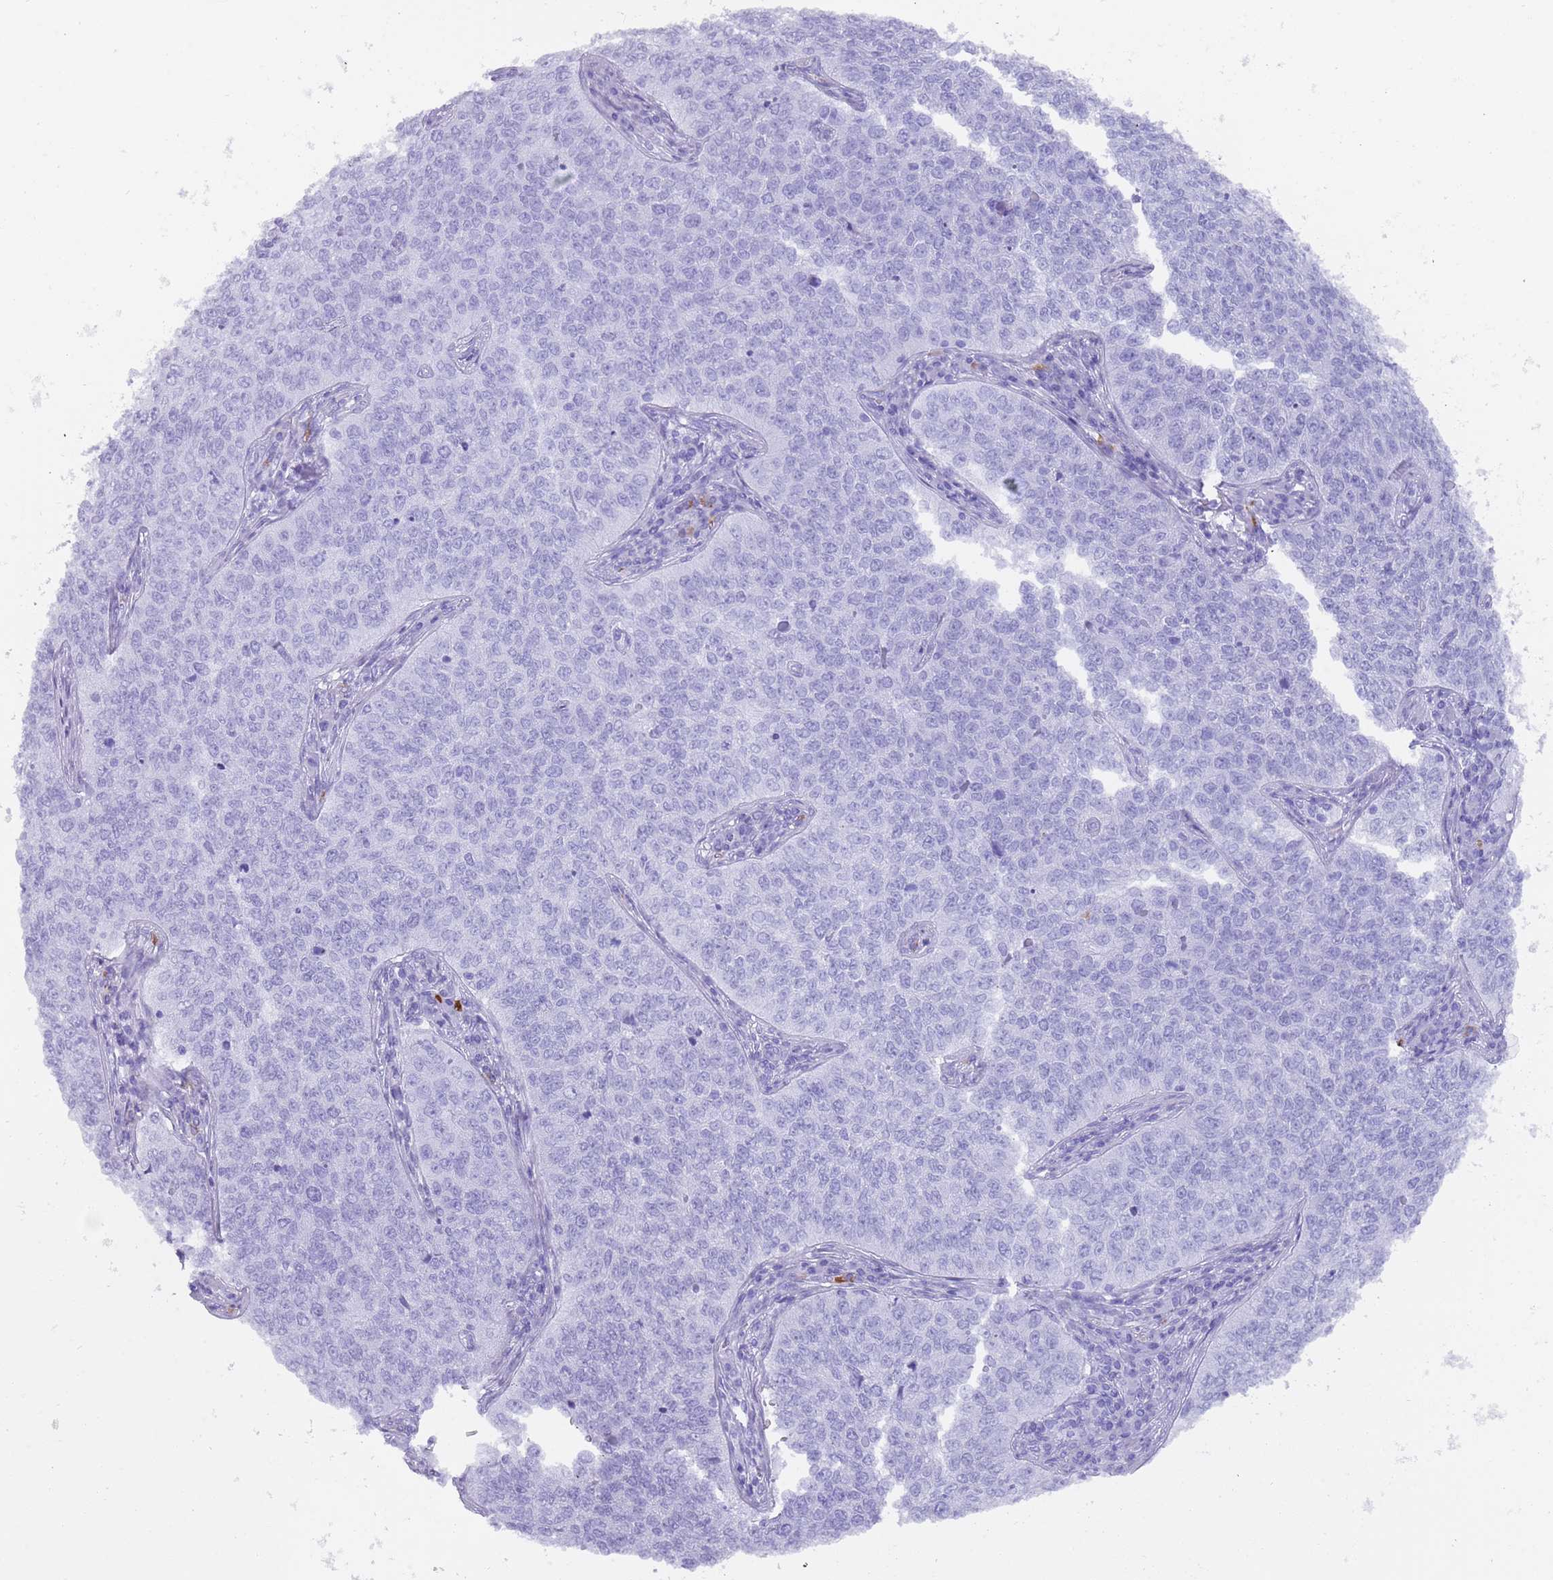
{"staining": {"intensity": "negative", "quantity": "none", "location": "none"}, "tissue": "cervical cancer", "cell_type": "Tumor cells", "image_type": "cancer", "snomed": [{"axis": "morphology", "description": "Squamous cell carcinoma, NOS"}, {"axis": "topography", "description": "Cervix"}], "caption": "Tumor cells show no significant protein expression in cervical cancer.", "gene": "MYADML2", "patient": {"sex": "female", "age": 35}}